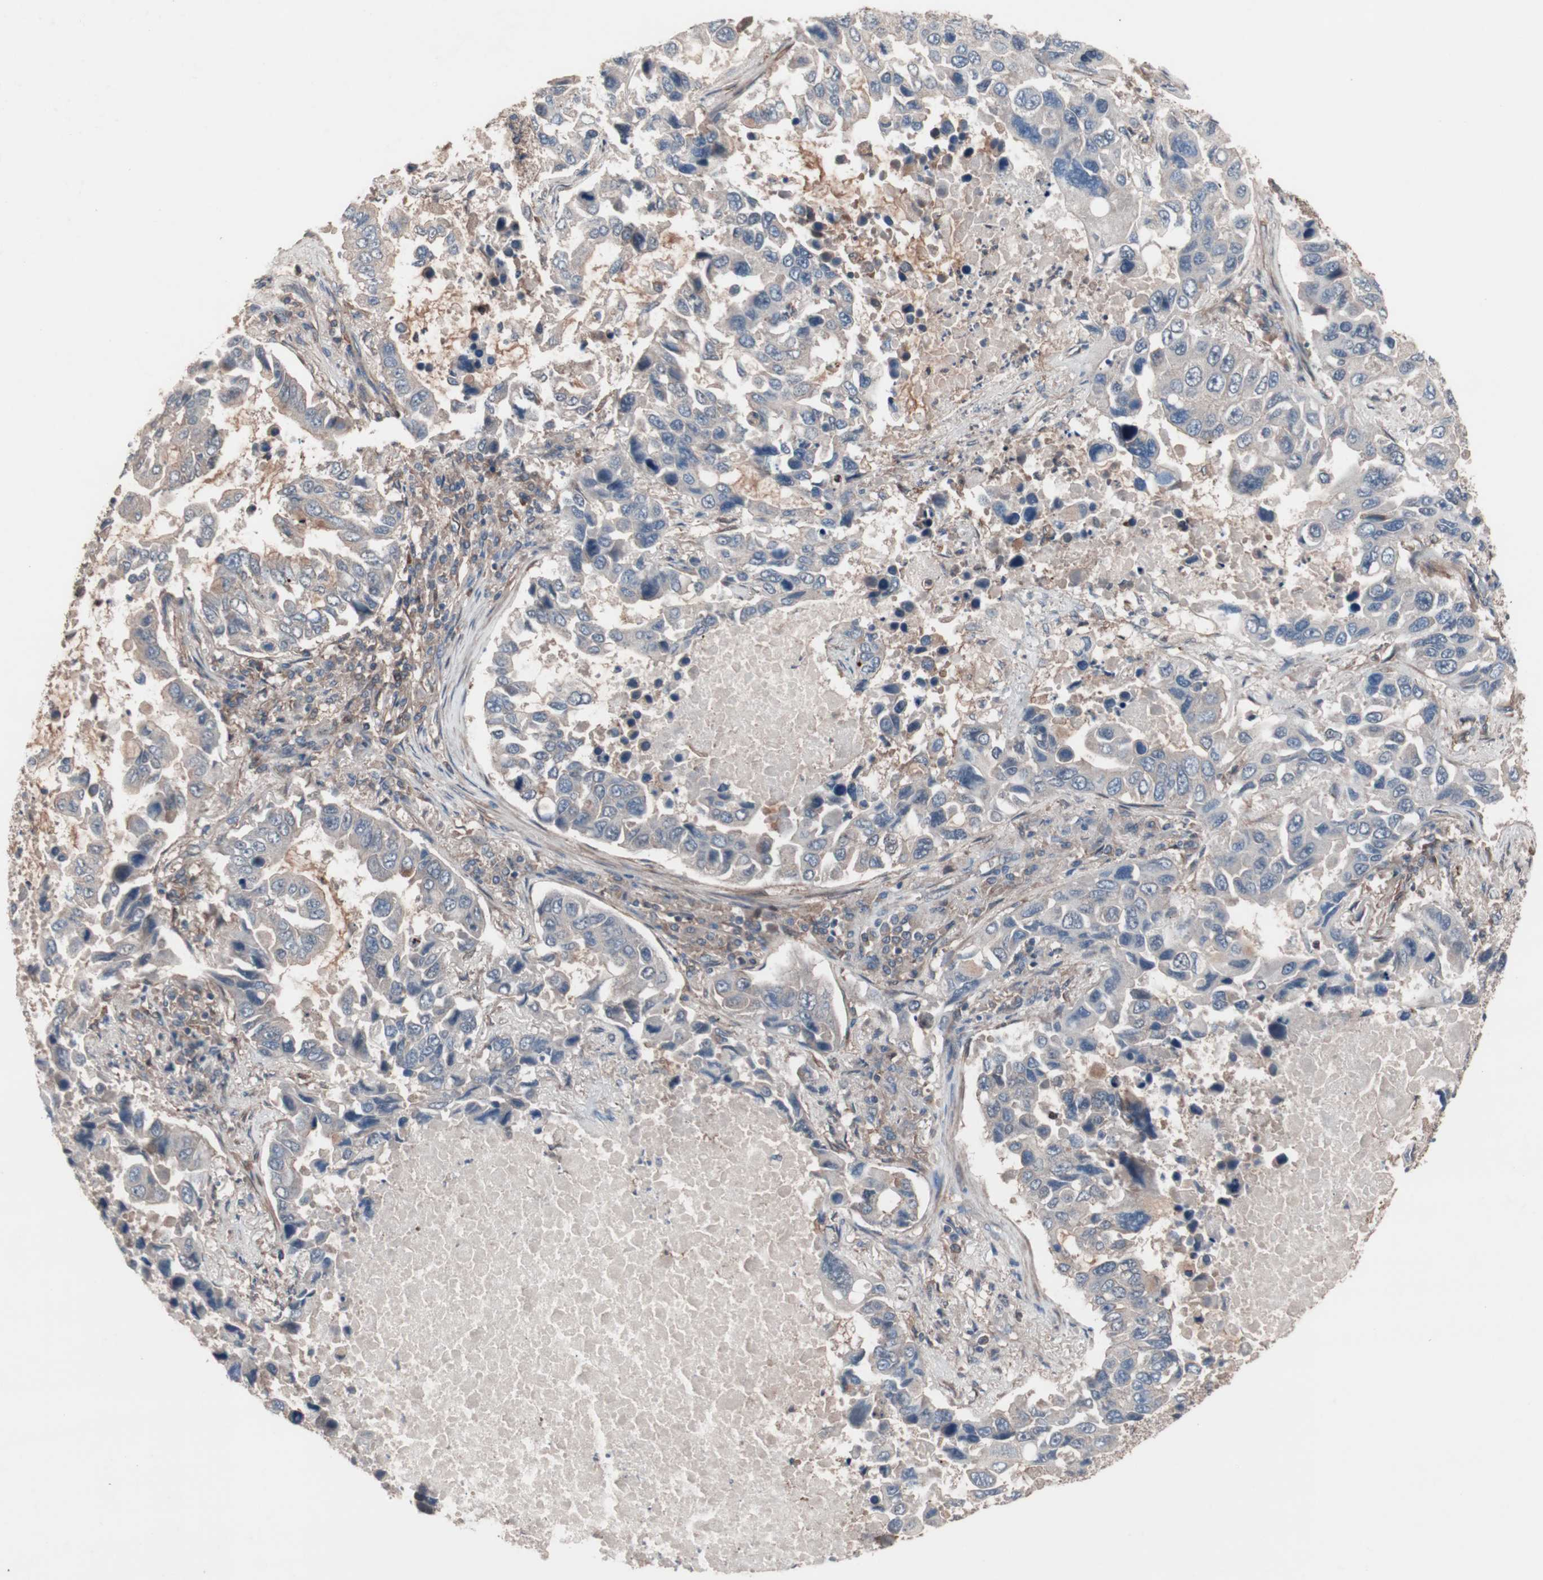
{"staining": {"intensity": "weak", "quantity": "<25%", "location": "cytoplasmic/membranous"}, "tissue": "lung cancer", "cell_type": "Tumor cells", "image_type": "cancer", "snomed": [{"axis": "morphology", "description": "Adenocarcinoma, NOS"}, {"axis": "topography", "description": "Lung"}], "caption": "Immunohistochemical staining of human lung cancer displays no significant expression in tumor cells.", "gene": "ATG7", "patient": {"sex": "male", "age": 64}}